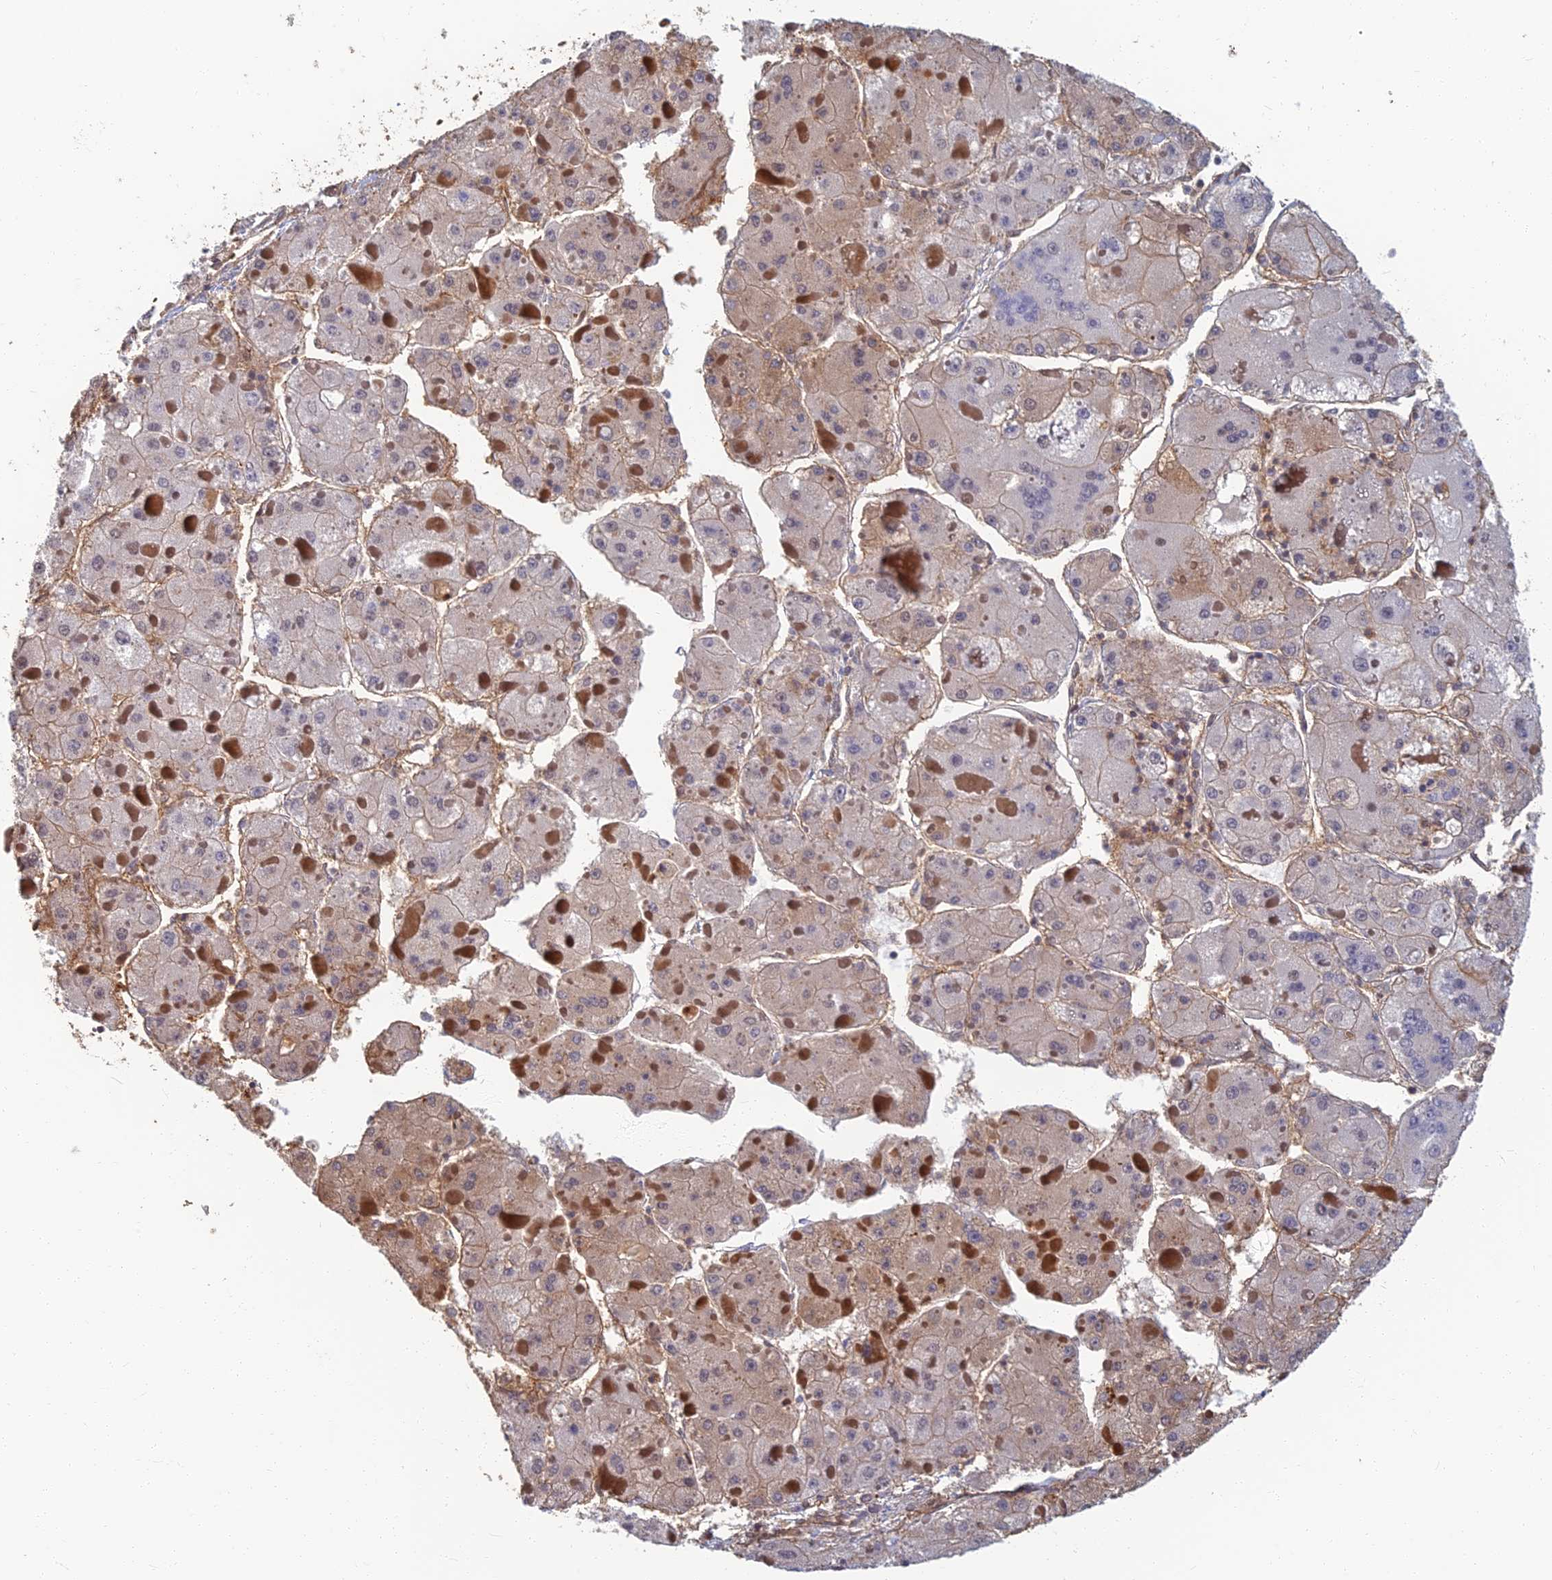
{"staining": {"intensity": "weak", "quantity": "<25%", "location": "cytoplasmic/membranous"}, "tissue": "liver cancer", "cell_type": "Tumor cells", "image_type": "cancer", "snomed": [{"axis": "morphology", "description": "Carcinoma, Hepatocellular, NOS"}, {"axis": "topography", "description": "Liver"}], "caption": "The histopathology image reveals no significant staining in tumor cells of hepatocellular carcinoma (liver).", "gene": "LRRN3", "patient": {"sex": "female", "age": 73}}